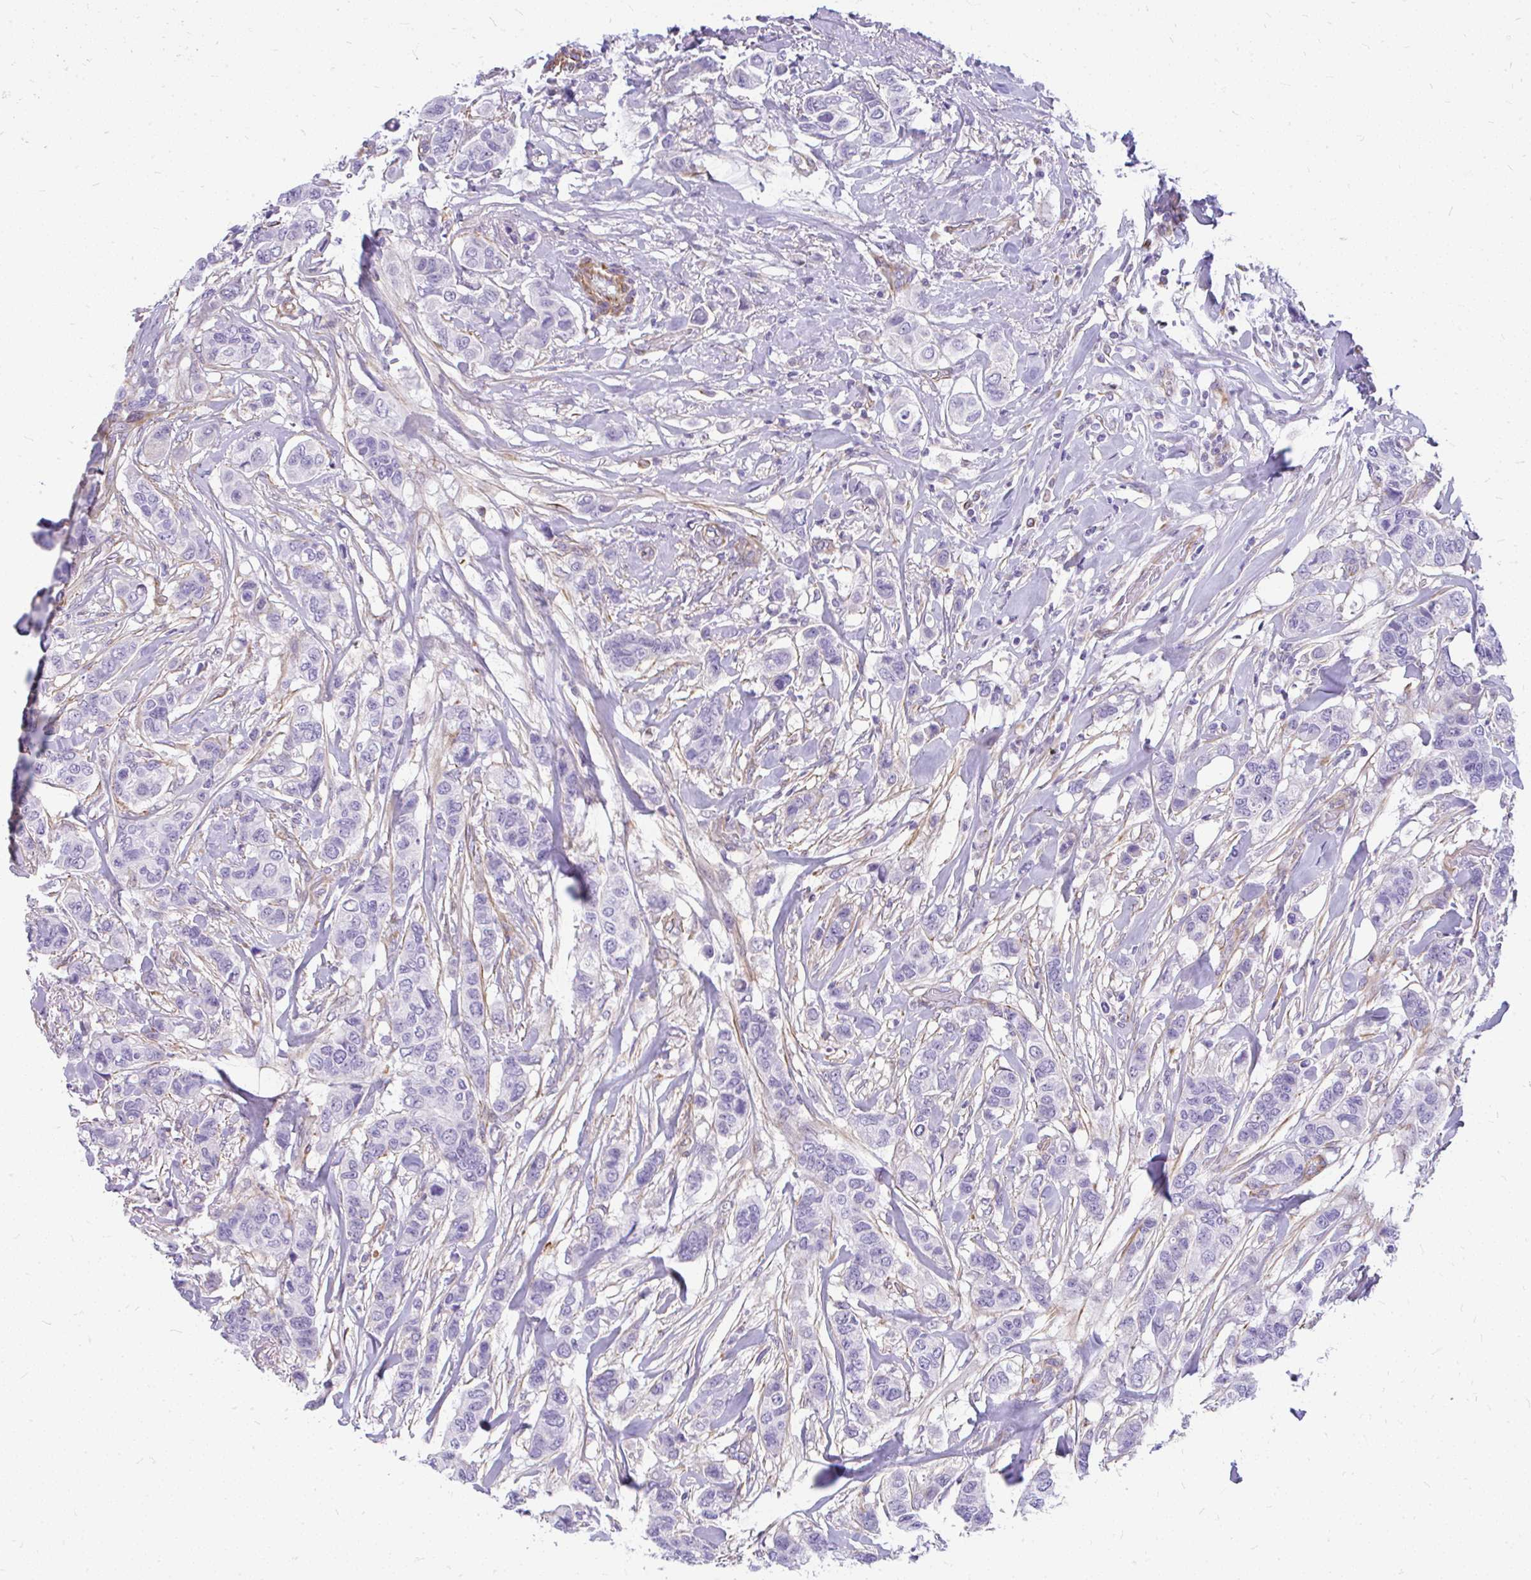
{"staining": {"intensity": "negative", "quantity": "none", "location": "none"}, "tissue": "breast cancer", "cell_type": "Tumor cells", "image_type": "cancer", "snomed": [{"axis": "morphology", "description": "Lobular carcinoma"}, {"axis": "topography", "description": "Breast"}], "caption": "Breast cancer was stained to show a protein in brown. There is no significant expression in tumor cells. (IHC, brightfield microscopy, high magnification).", "gene": "FAM83C", "patient": {"sex": "female", "age": 51}}